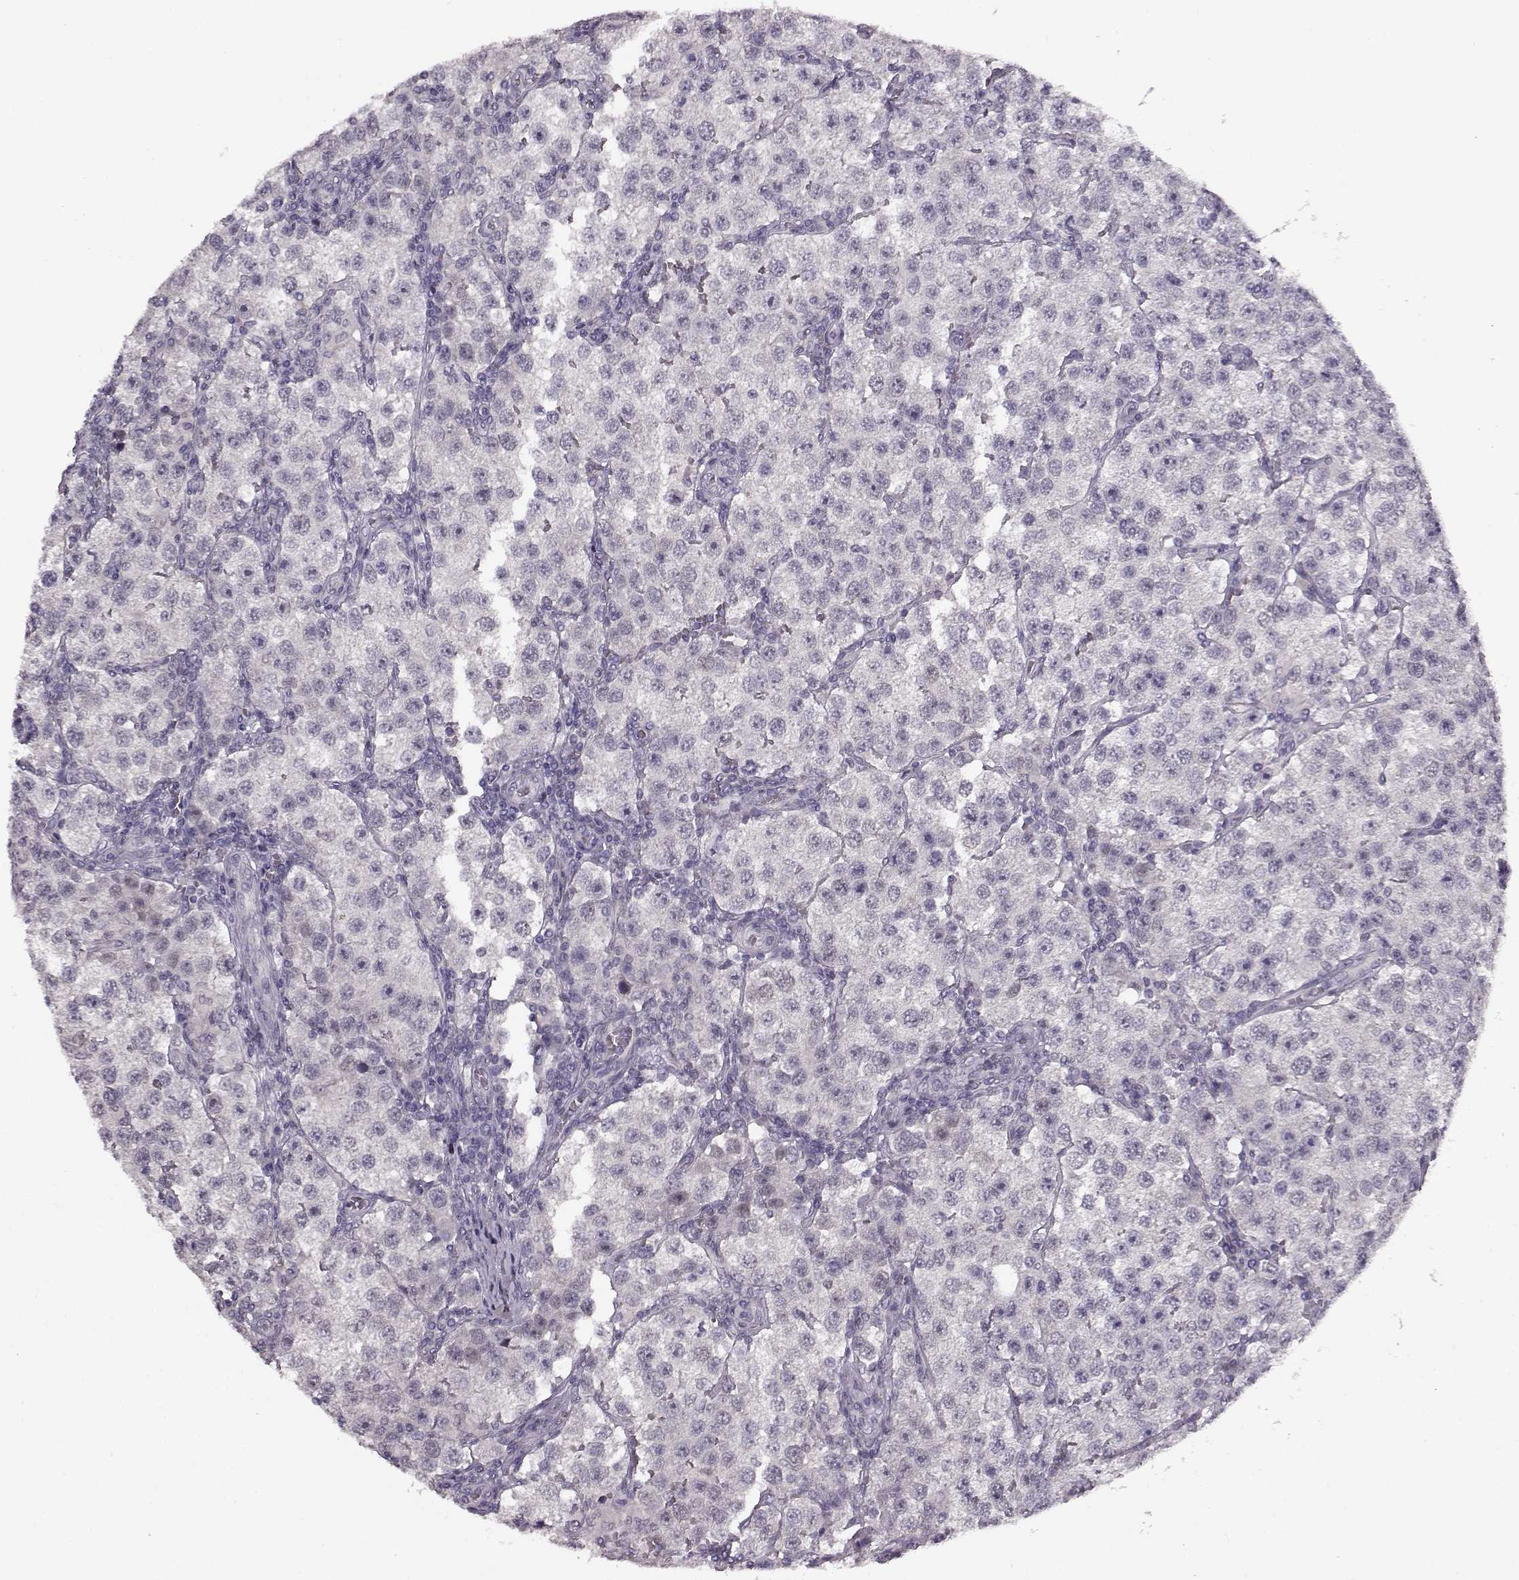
{"staining": {"intensity": "negative", "quantity": "none", "location": "none"}, "tissue": "testis cancer", "cell_type": "Tumor cells", "image_type": "cancer", "snomed": [{"axis": "morphology", "description": "Seminoma, NOS"}, {"axis": "topography", "description": "Testis"}], "caption": "Immunohistochemistry of testis cancer demonstrates no expression in tumor cells.", "gene": "RP1L1", "patient": {"sex": "male", "age": 37}}